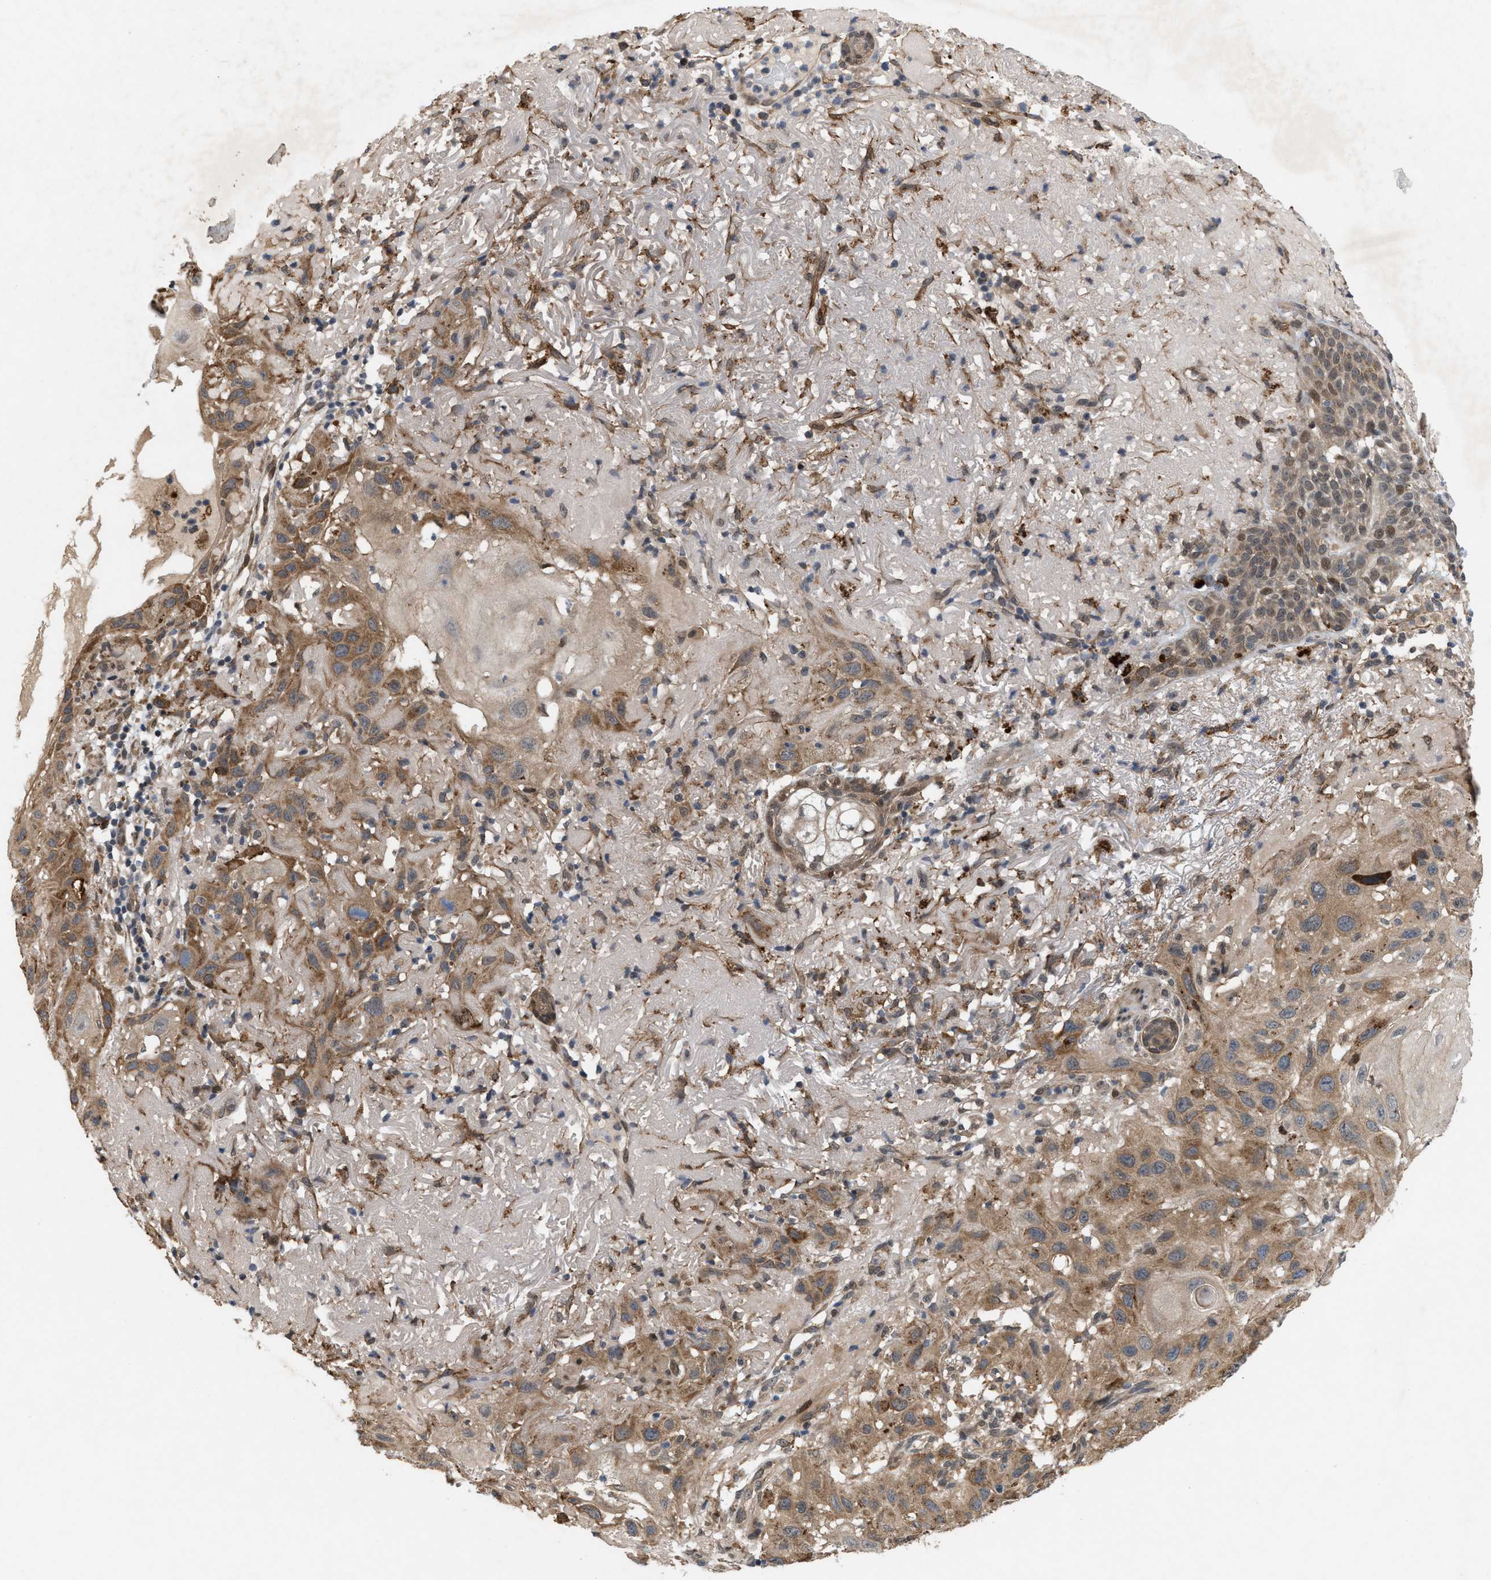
{"staining": {"intensity": "moderate", "quantity": ">75%", "location": "cytoplasmic/membranous"}, "tissue": "skin cancer", "cell_type": "Tumor cells", "image_type": "cancer", "snomed": [{"axis": "morphology", "description": "Squamous cell carcinoma, NOS"}, {"axis": "topography", "description": "Skin"}], "caption": "There is medium levels of moderate cytoplasmic/membranous staining in tumor cells of squamous cell carcinoma (skin), as demonstrated by immunohistochemical staining (brown color).", "gene": "MFSD6", "patient": {"sex": "female", "age": 96}}